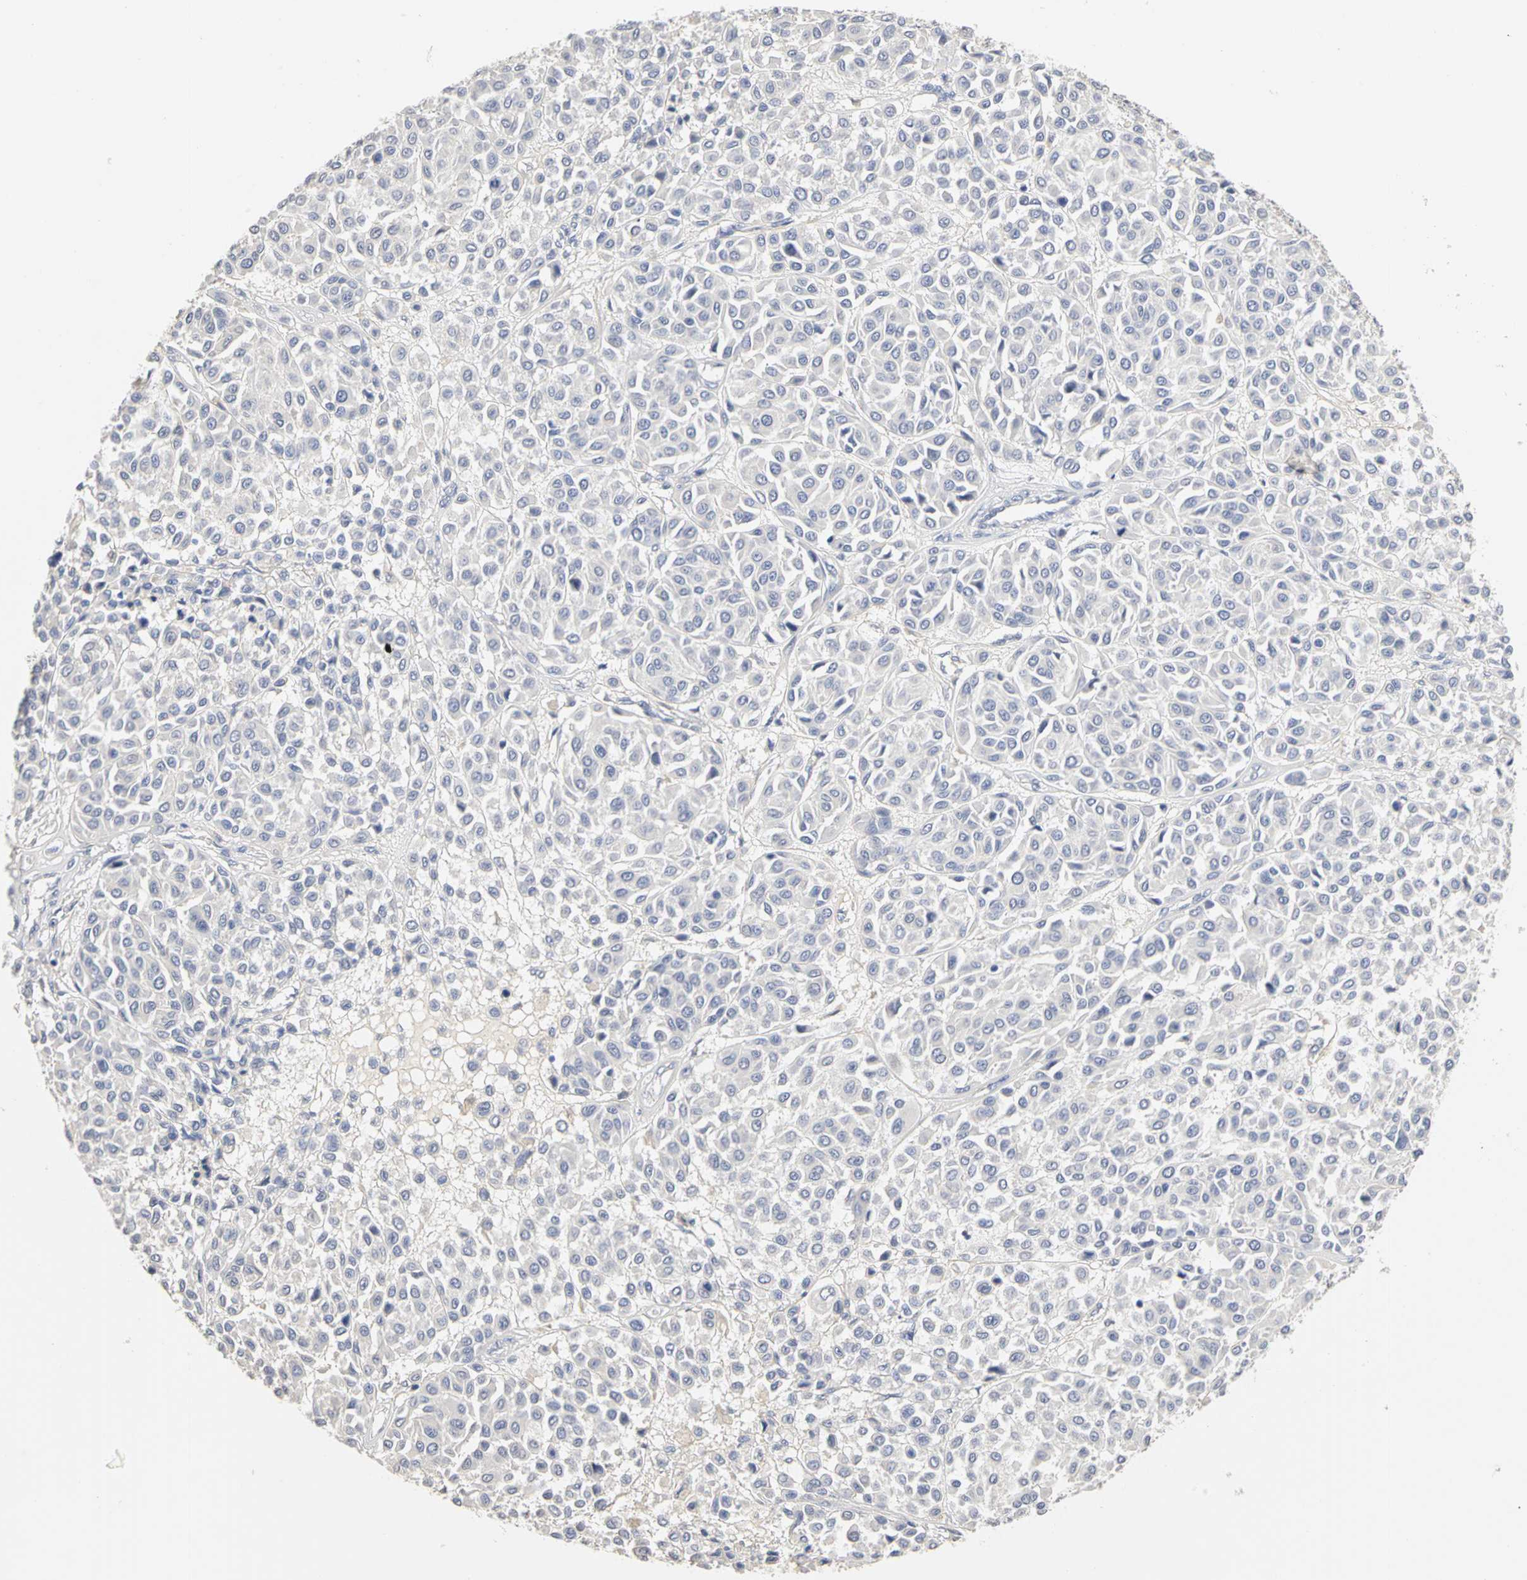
{"staining": {"intensity": "negative", "quantity": "none", "location": "none"}, "tissue": "melanoma", "cell_type": "Tumor cells", "image_type": "cancer", "snomed": [{"axis": "morphology", "description": "Malignant melanoma, Metastatic site"}, {"axis": "topography", "description": "Soft tissue"}], "caption": "A histopathology image of malignant melanoma (metastatic site) stained for a protein reveals no brown staining in tumor cells.", "gene": "PGR", "patient": {"sex": "male", "age": 41}}